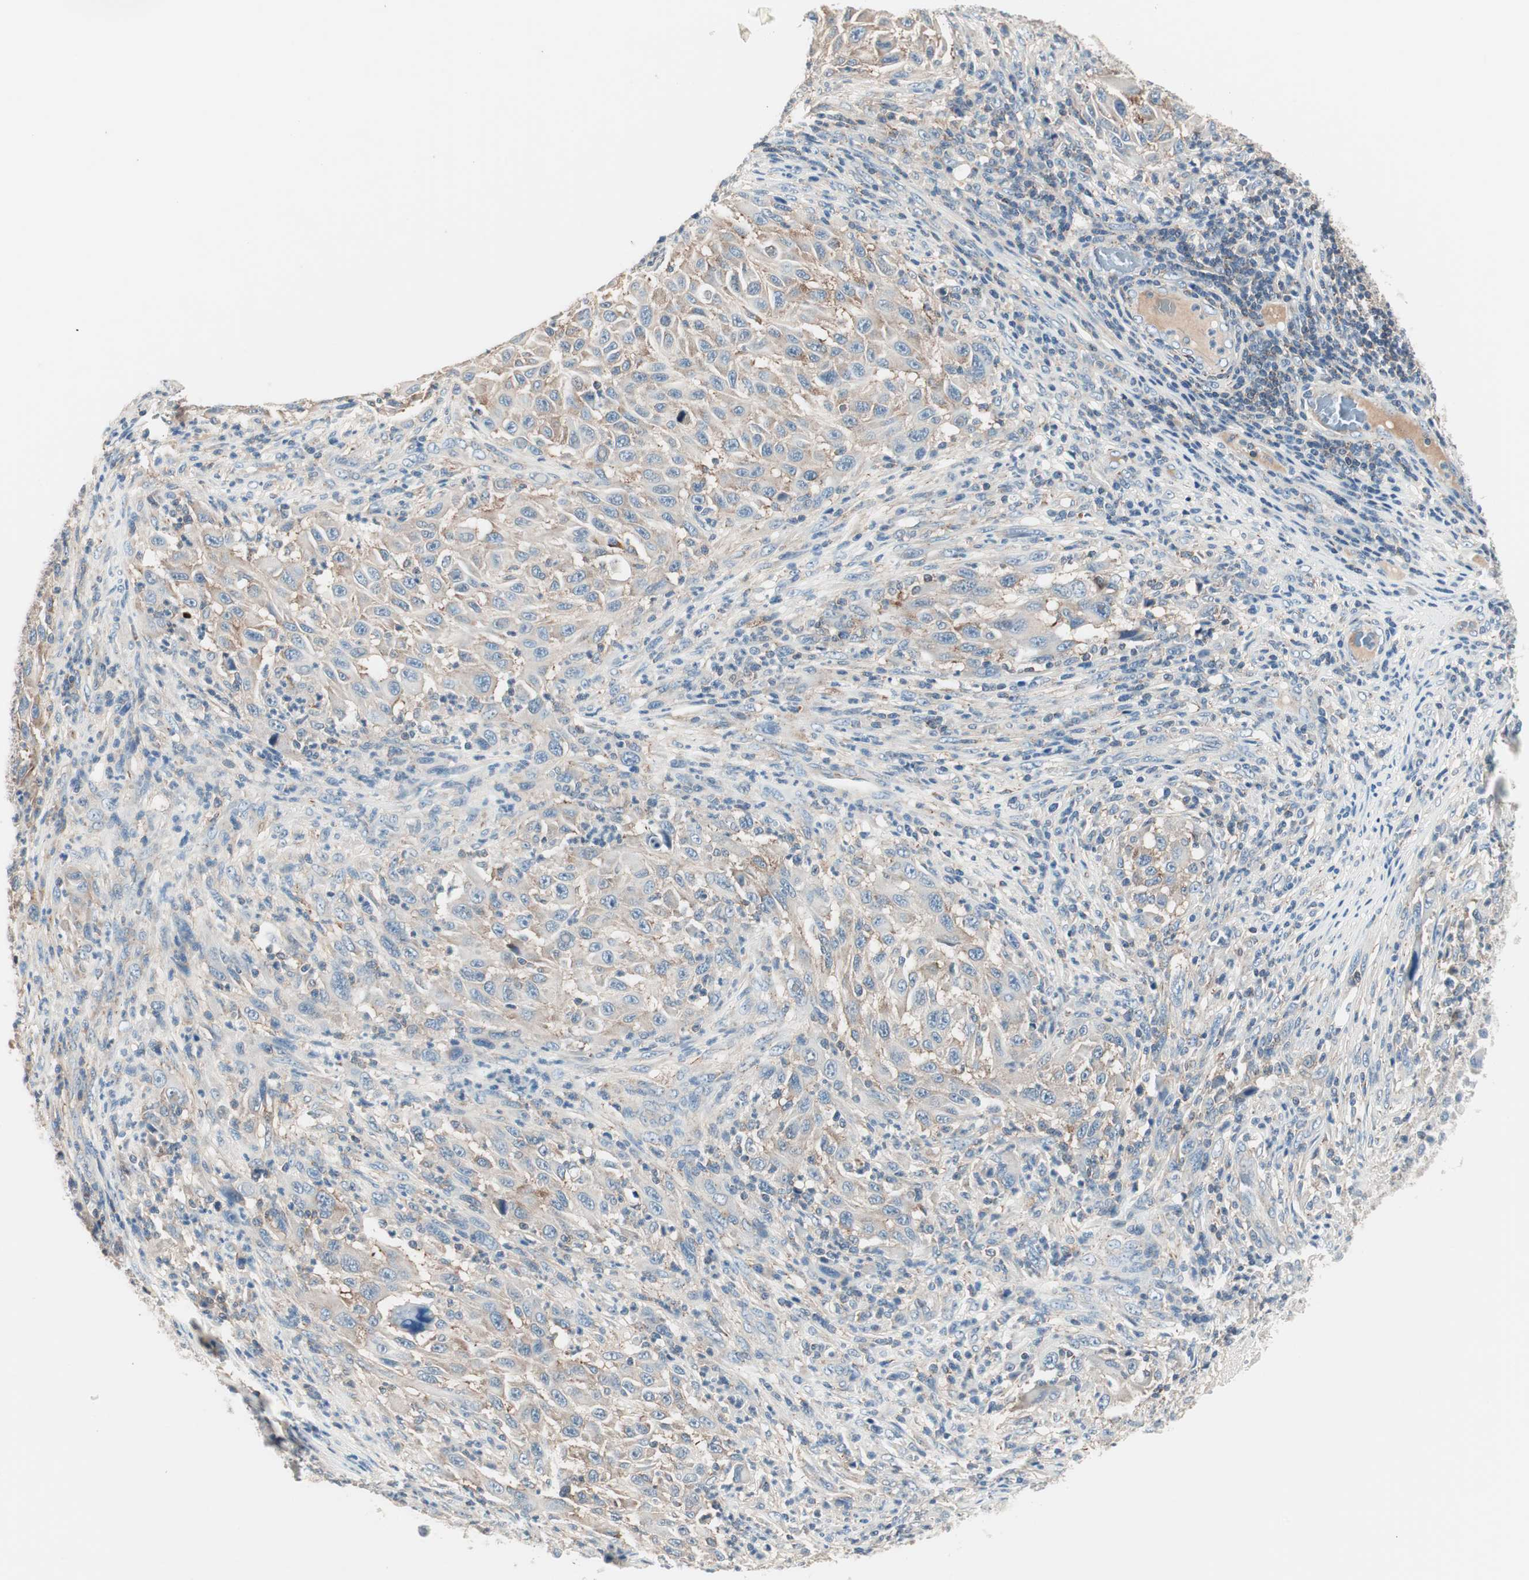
{"staining": {"intensity": "weak", "quantity": "25%-75%", "location": "cytoplasmic/membranous"}, "tissue": "melanoma", "cell_type": "Tumor cells", "image_type": "cancer", "snomed": [{"axis": "morphology", "description": "Malignant melanoma, Metastatic site"}, {"axis": "topography", "description": "Lymph node"}], "caption": "Protein analysis of malignant melanoma (metastatic site) tissue exhibits weak cytoplasmic/membranous staining in approximately 25%-75% of tumor cells.", "gene": "RAD54B", "patient": {"sex": "male", "age": 61}}